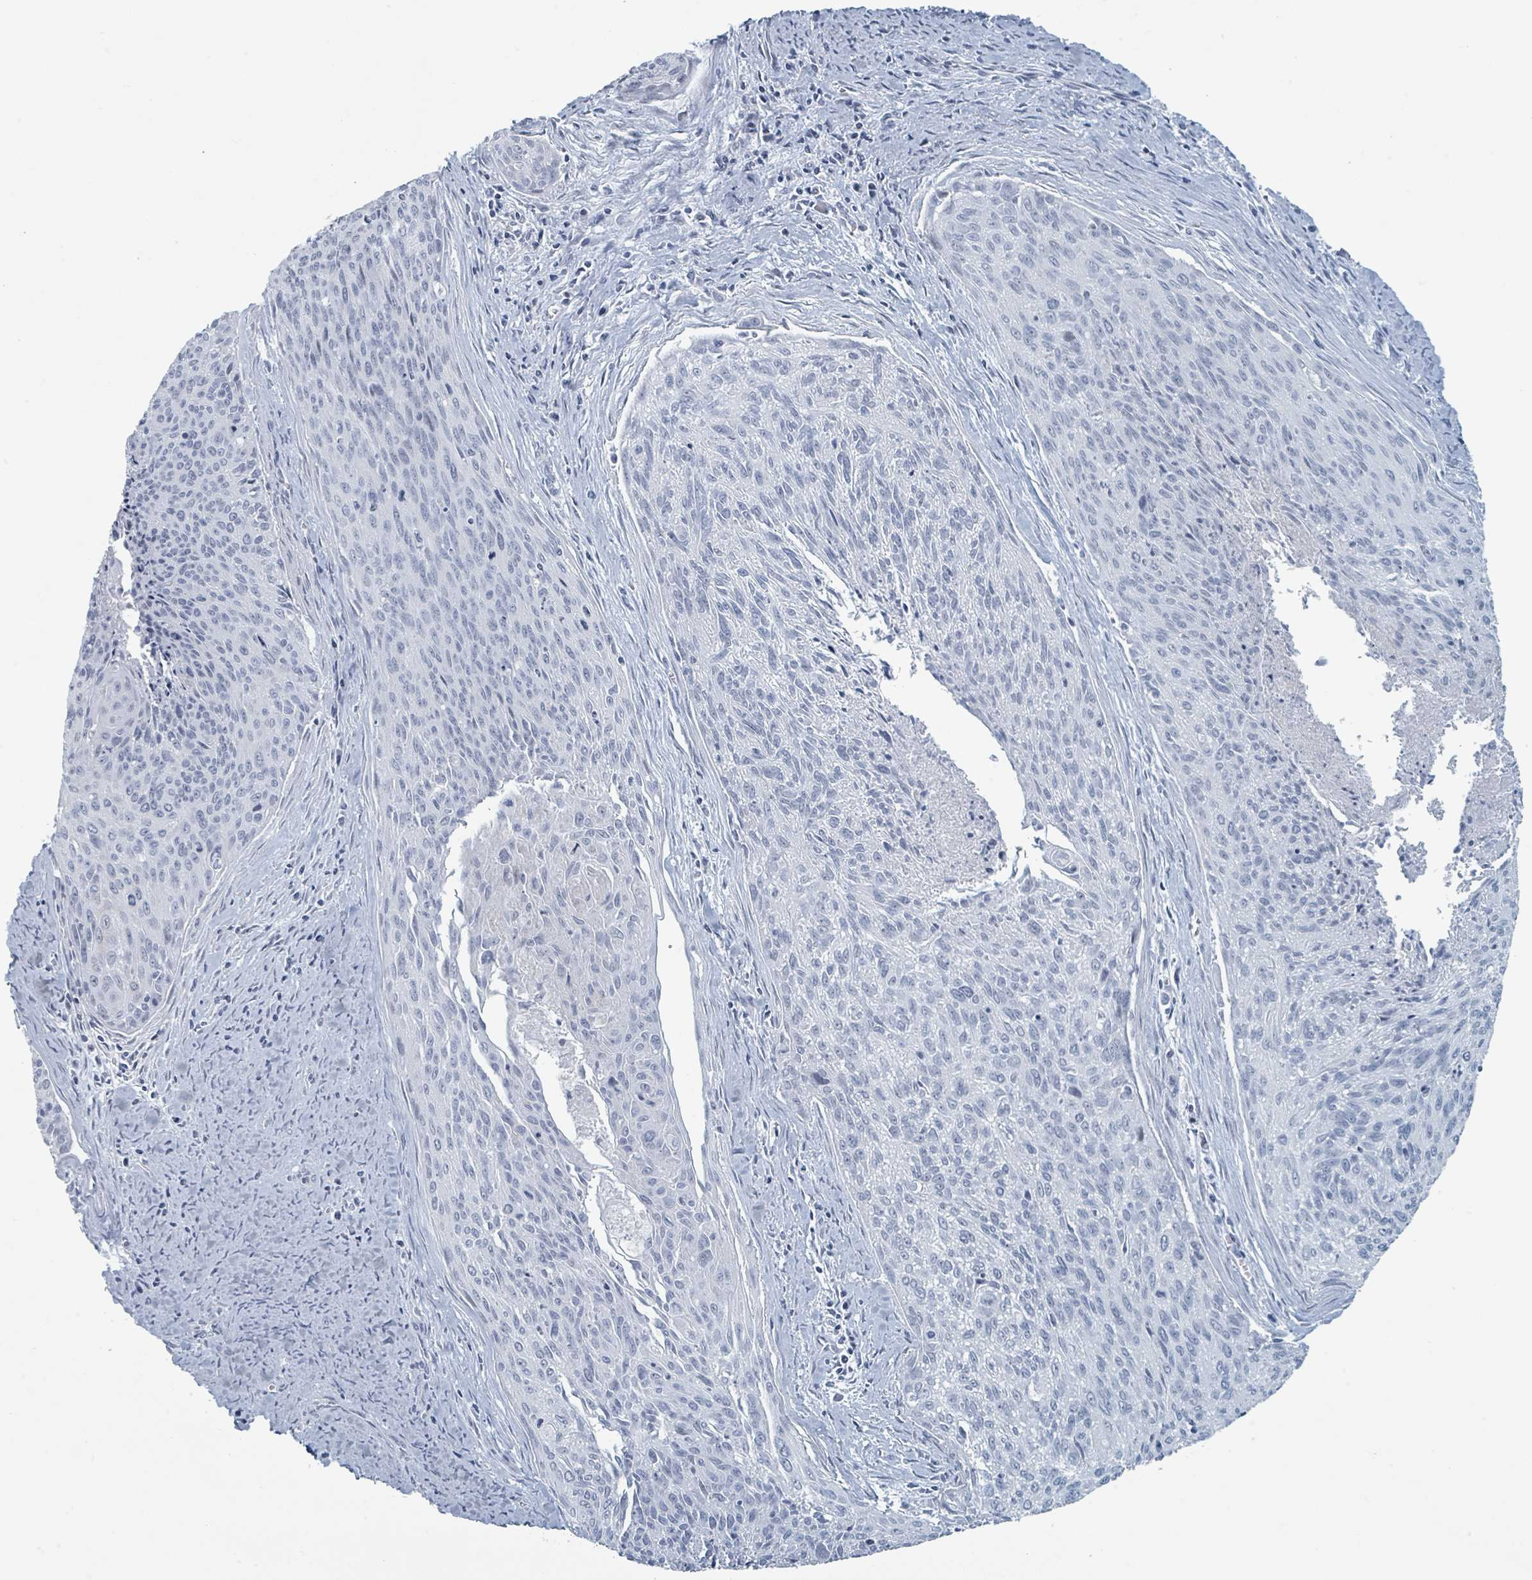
{"staining": {"intensity": "negative", "quantity": "none", "location": "none"}, "tissue": "cervical cancer", "cell_type": "Tumor cells", "image_type": "cancer", "snomed": [{"axis": "morphology", "description": "Squamous cell carcinoma, NOS"}, {"axis": "topography", "description": "Cervix"}], "caption": "There is no significant expression in tumor cells of cervical squamous cell carcinoma.", "gene": "GPR15LG", "patient": {"sex": "female", "age": 55}}